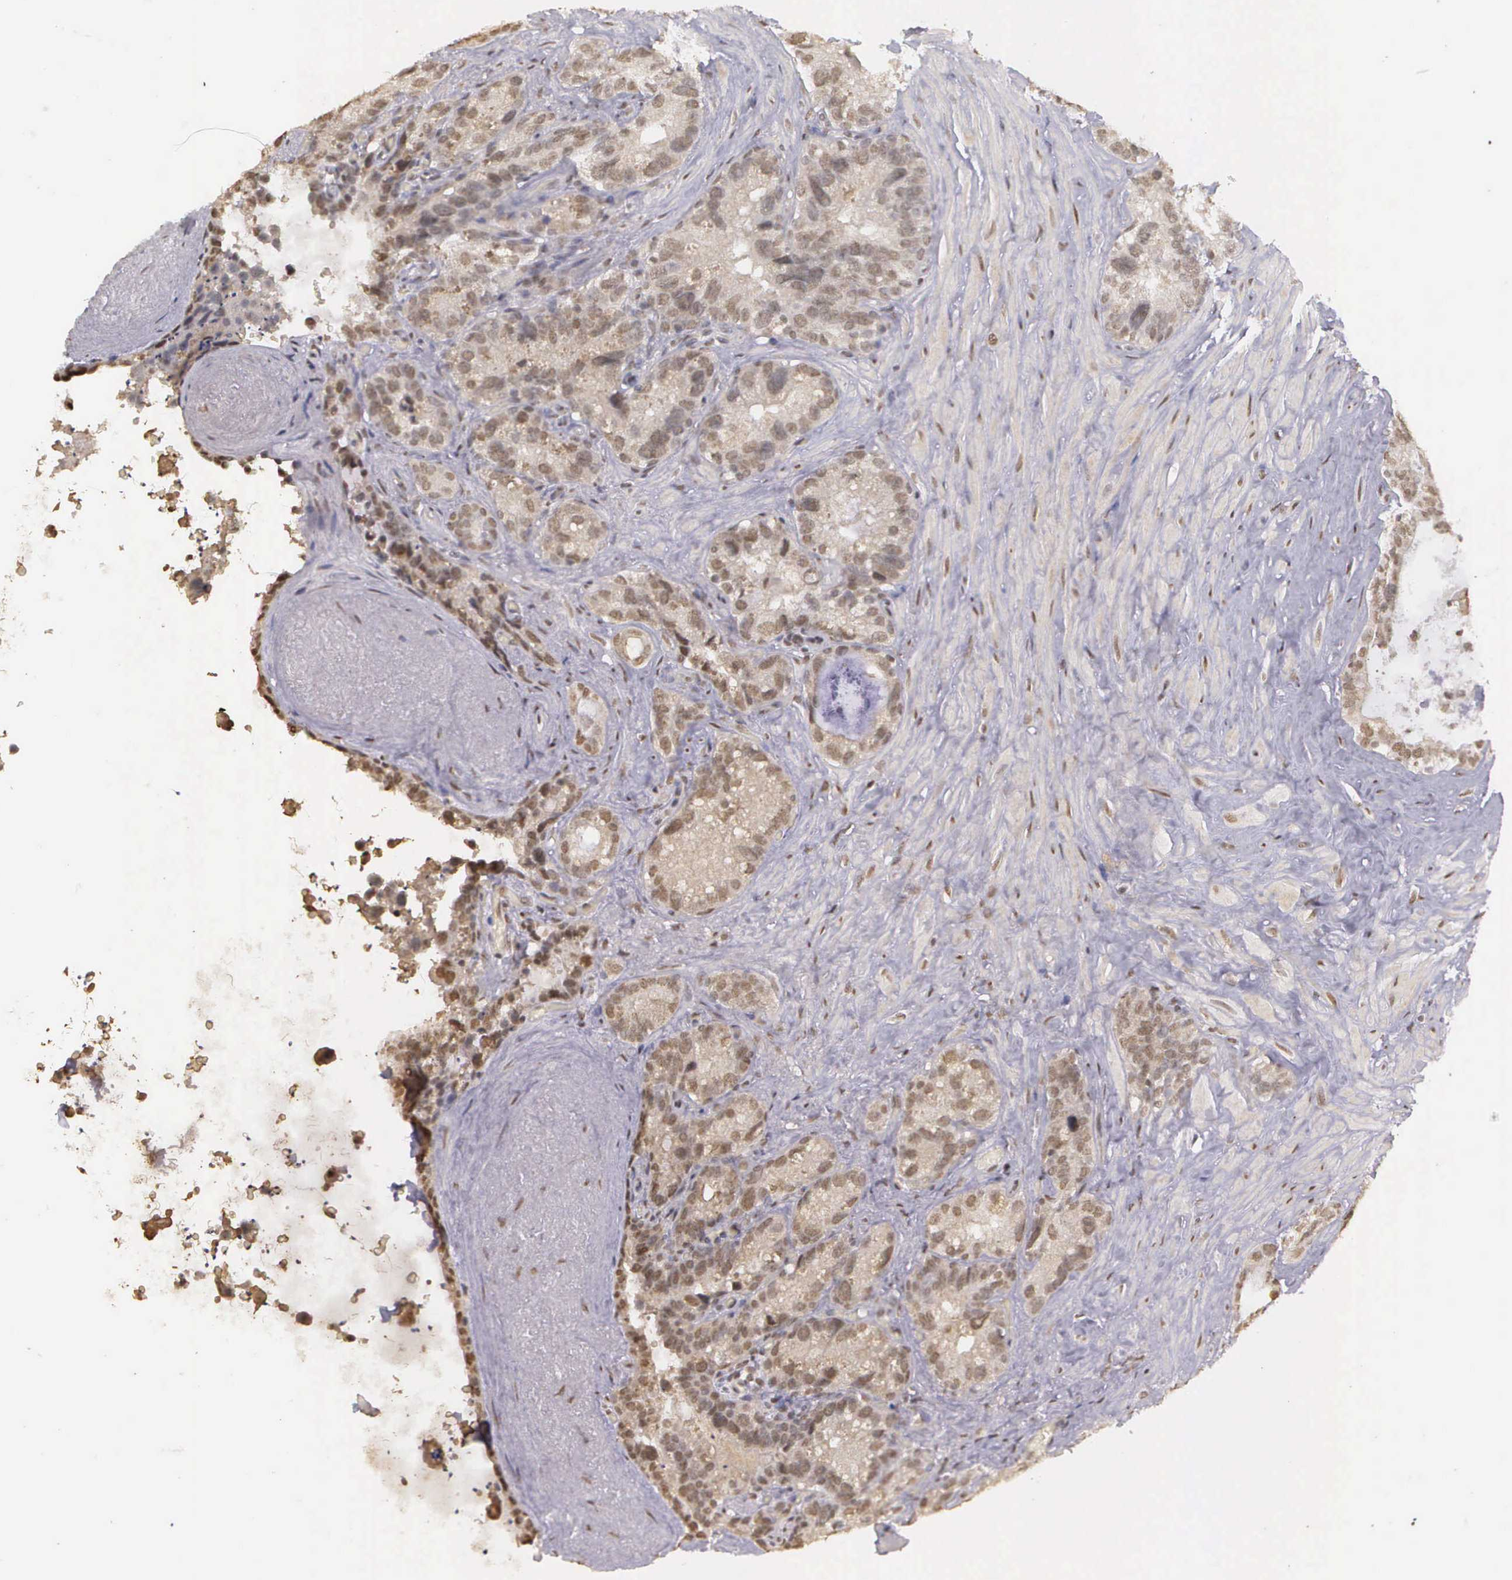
{"staining": {"intensity": "moderate", "quantity": ">75%", "location": "nuclear"}, "tissue": "seminal vesicle", "cell_type": "Glandular cells", "image_type": "normal", "snomed": [{"axis": "morphology", "description": "Normal tissue, NOS"}, {"axis": "topography", "description": "Seminal veicle"}], "caption": "IHC staining of benign seminal vesicle, which demonstrates medium levels of moderate nuclear staining in approximately >75% of glandular cells indicating moderate nuclear protein expression. The staining was performed using DAB (brown) for protein detection and nuclei were counterstained in hematoxylin (blue).", "gene": "ARMCX5", "patient": {"sex": "male", "age": 63}}